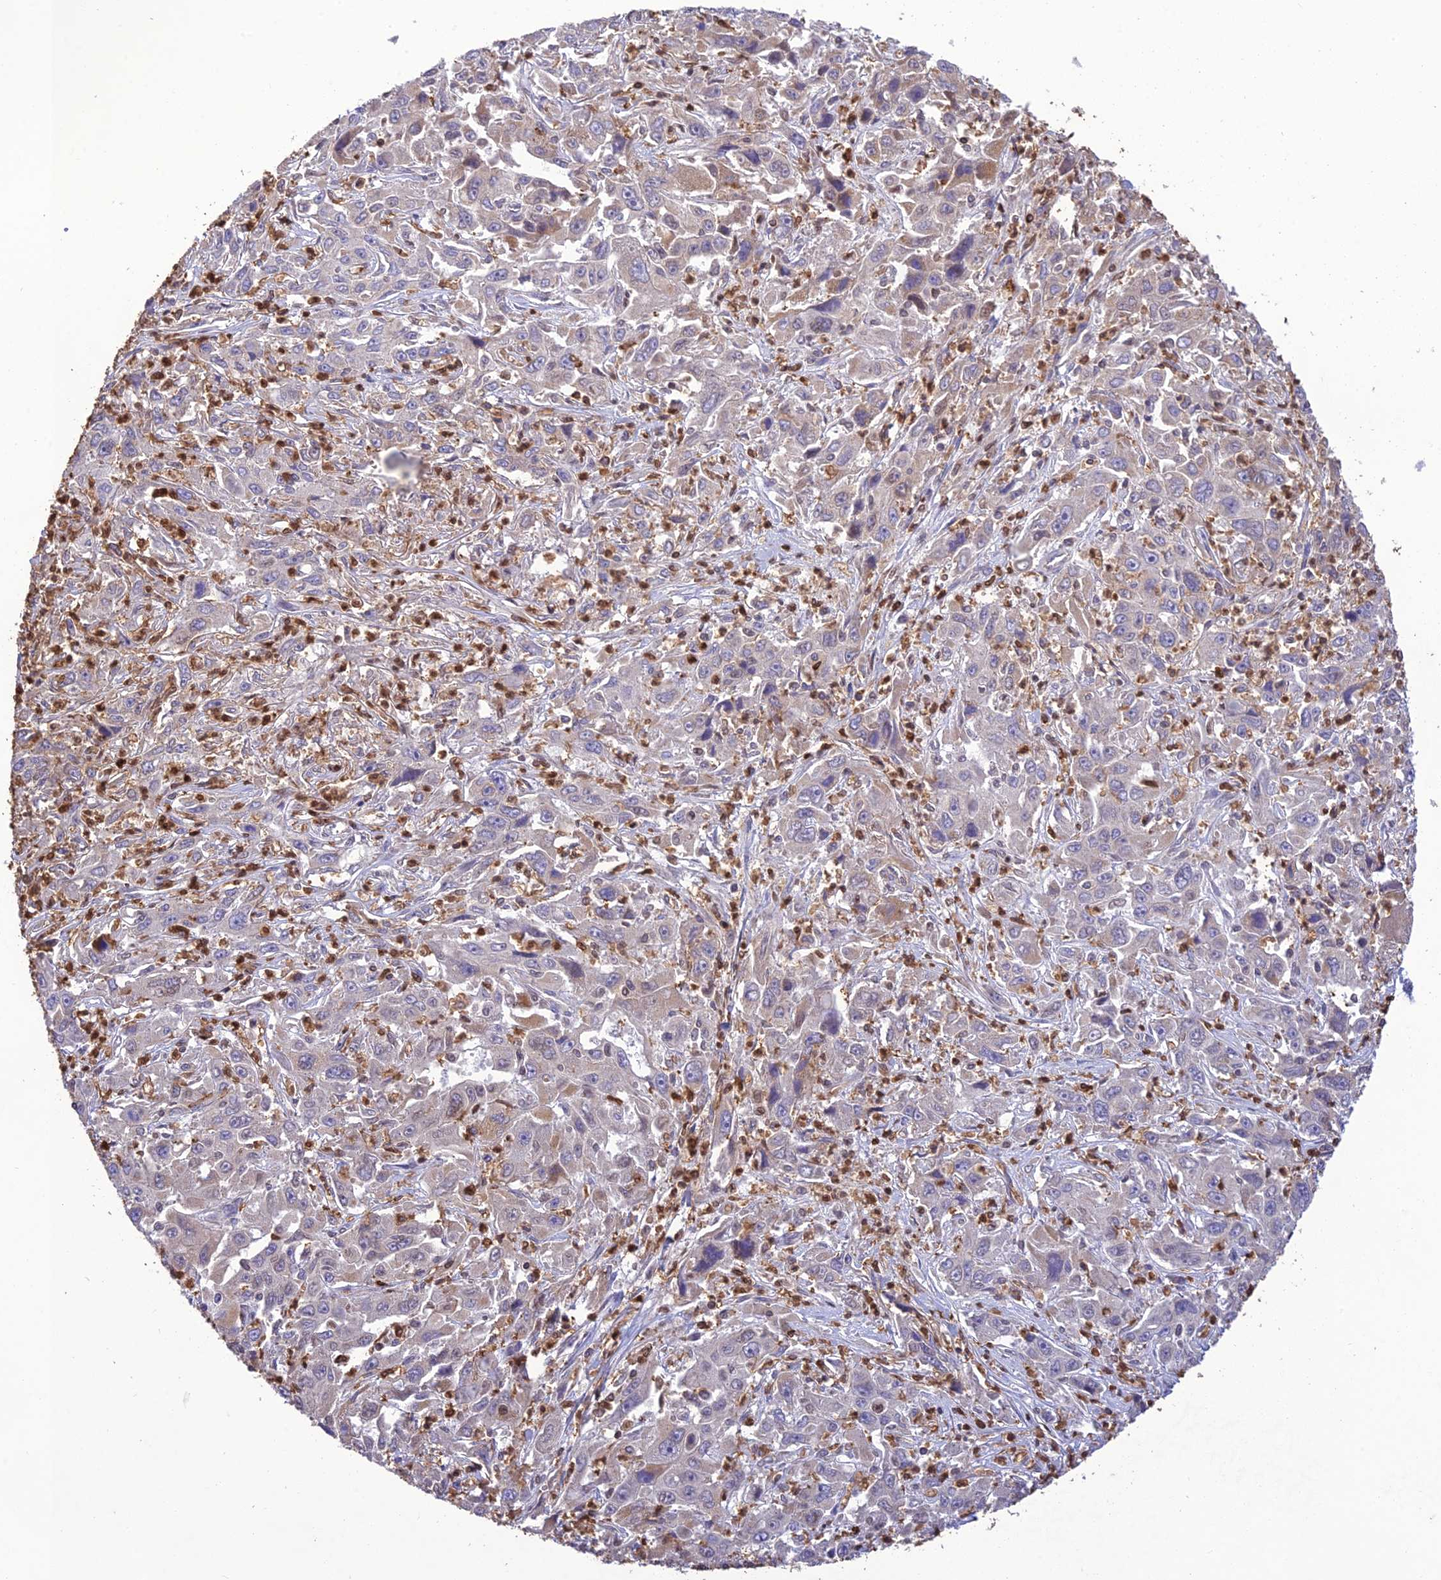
{"staining": {"intensity": "negative", "quantity": "none", "location": "none"}, "tissue": "liver cancer", "cell_type": "Tumor cells", "image_type": "cancer", "snomed": [{"axis": "morphology", "description": "Carcinoma, Hepatocellular, NOS"}, {"axis": "topography", "description": "Liver"}], "caption": "Immunohistochemistry histopathology image of human liver cancer (hepatocellular carcinoma) stained for a protein (brown), which displays no expression in tumor cells.", "gene": "PKHD1L1", "patient": {"sex": "male", "age": 63}}